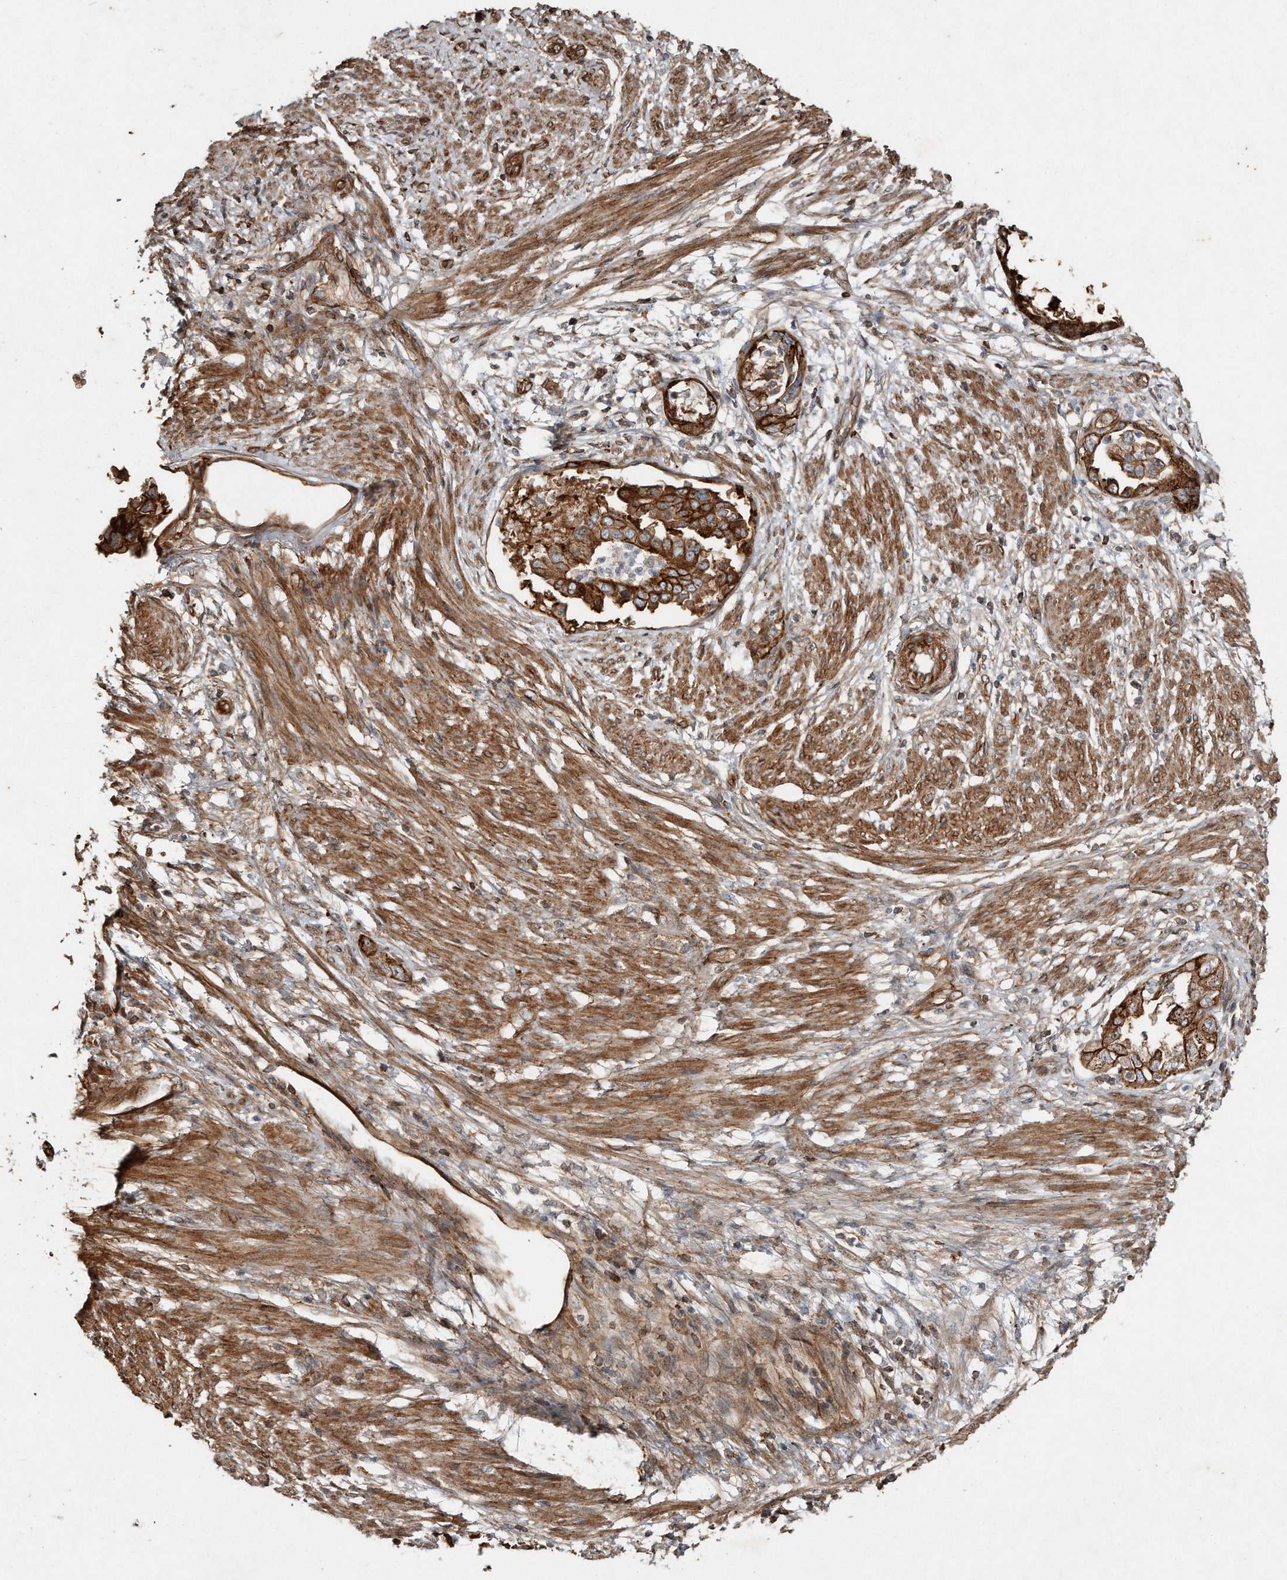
{"staining": {"intensity": "strong", "quantity": ">75%", "location": "cytoplasmic/membranous"}, "tissue": "endometrial cancer", "cell_type": "Tumor cells", "image_type": "cancer", "snomed": [{"axis": "morphology", "description": "Adenocarcinoma, NOS"}, {"axis": "topography", "description": "Endometrium"}], "caption": "There is high levels of strong cytoplasmic/membranous expression in tumor cells of endometrial cancer (adenocarcinoma), as demonstrated by immunohistochemical staining (brown color).", "gene": "SNAP47", "patient": {"sex": "female", "age": 85}}